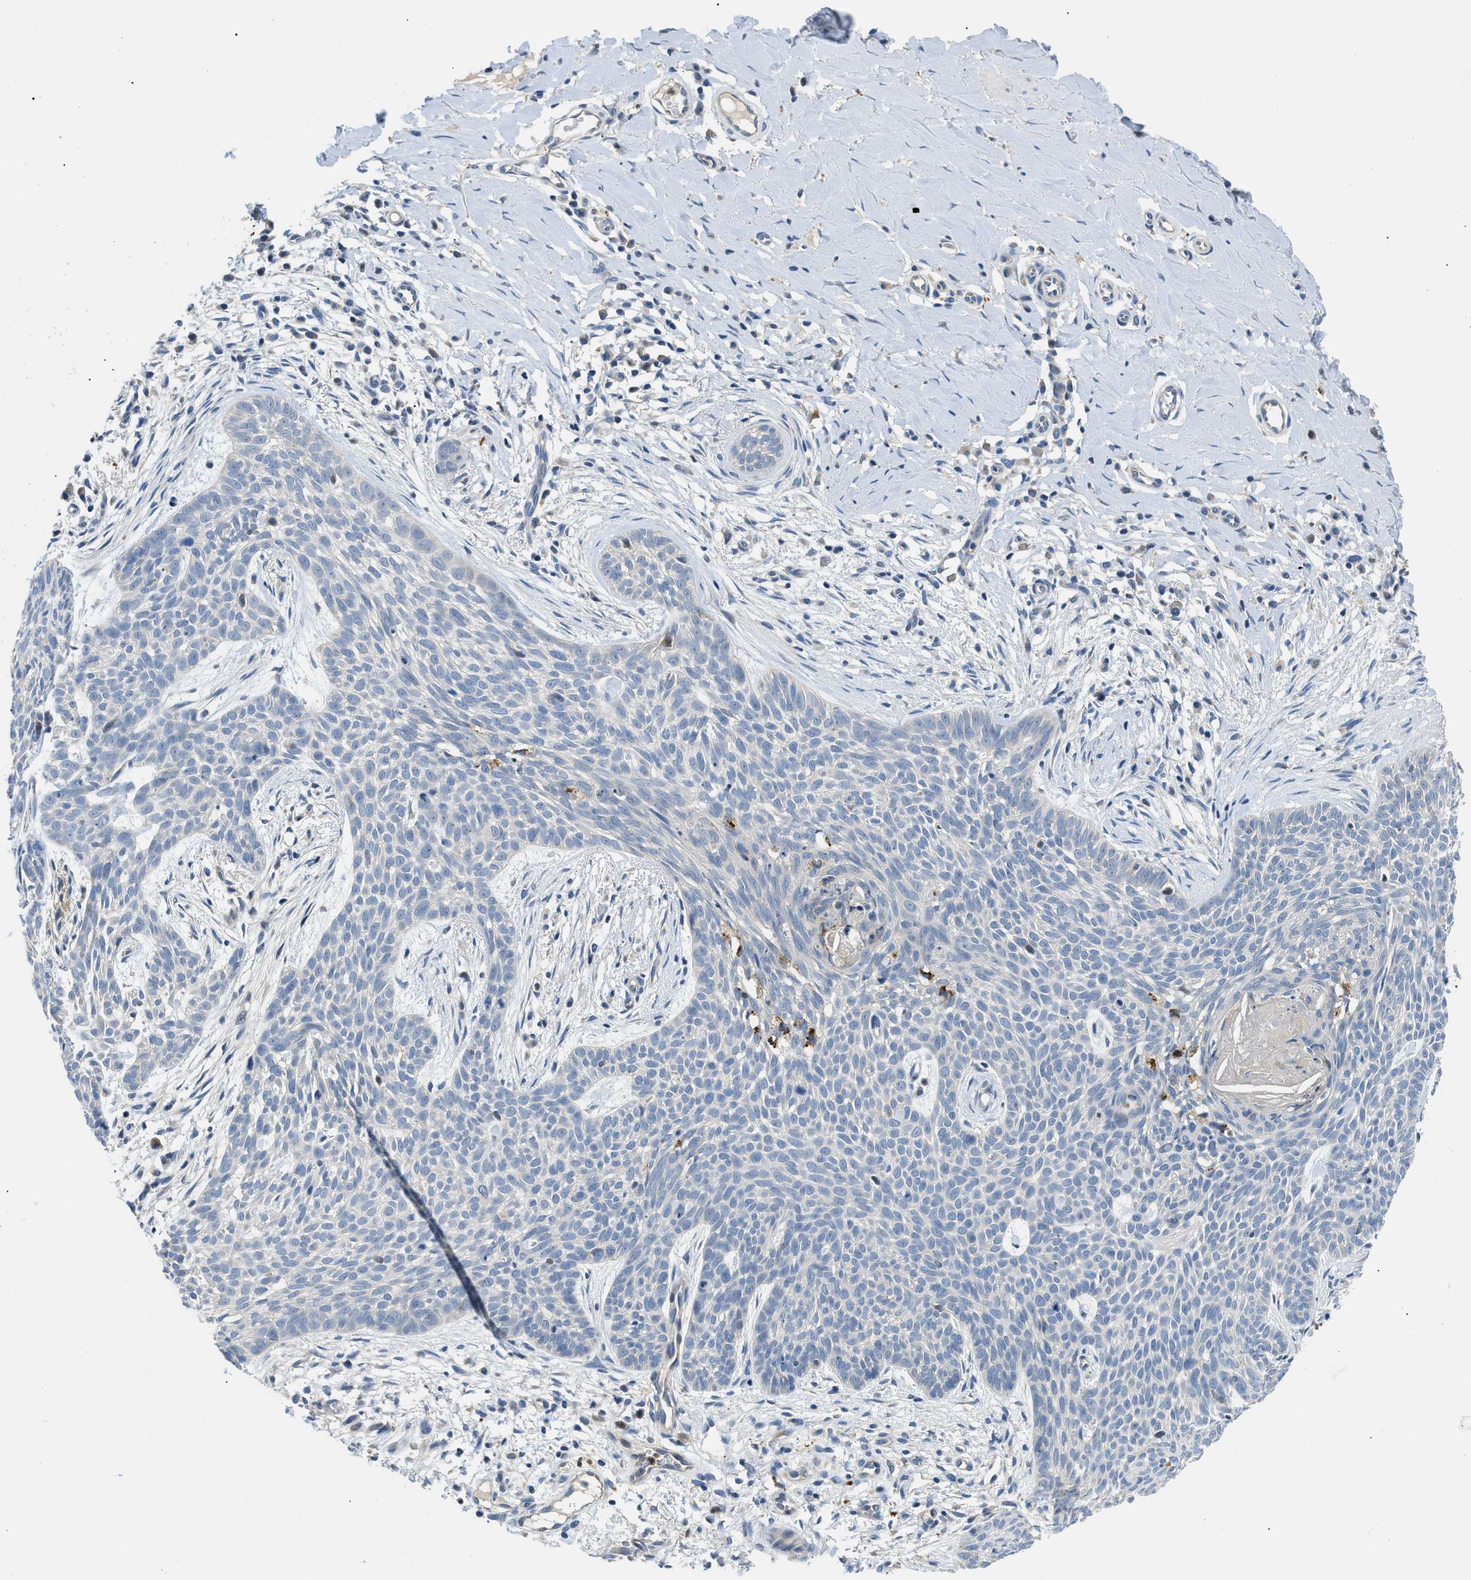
{"staining": {"intensity": "negative", "quantity": "none", "location": "none"}, "tissue": "skin cancer", "cell_type": "Tumor cells", "image_type": "cancer", "snomed": [{"axis": "morphology", "description": "Basal cell carcinoma"}, {"axis": "topography", "description": "Skin"}], "caption": "This is an immunohistochemistry (IHC) histopathology image of basal cell carcinoma (skin). There is no staining in tumor cells.", "gene": "ADGRE3", "patient": {"sex": "female", "age": 59}}